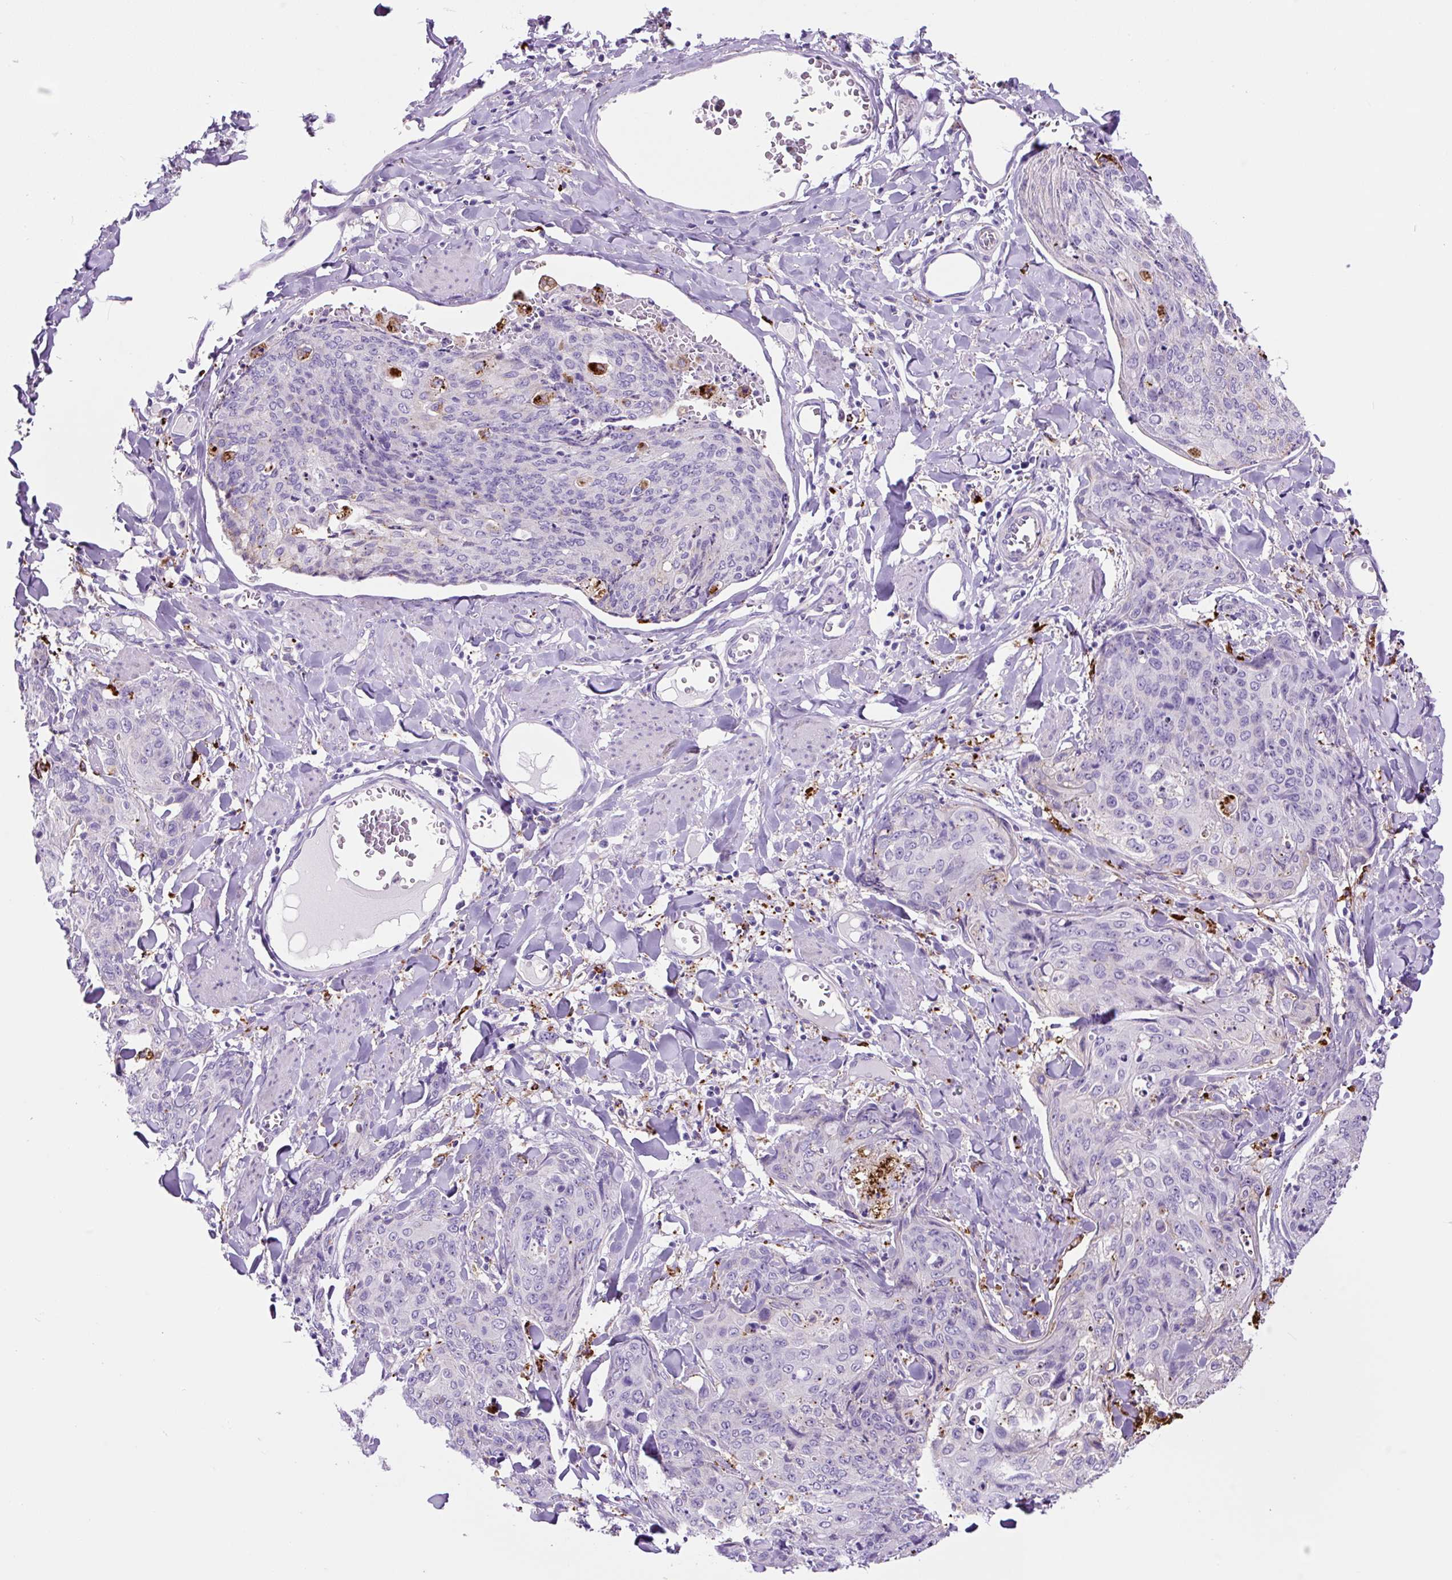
{"staining": {"intensity": "negative", "quantity": "none", "location": "none"}, "tissue": "skin cancer", "cell_type": "Tumor cells", "image_type": "cancer", "snomed": [{"axis": "morphology", "description": "Squamous cell carcinoma, NOS"}, {"axis": "topography", "description": "Skin"}, {"axis": "topography", "description": "Vulva"}], "caption": "This is an immunohistochemistry (IHC) image of skin cancer (squamous cell carcinoma). There is no expression in tumor cells.", "gene": "LCN10", "patient": {"sex": "female", "age": 85}}